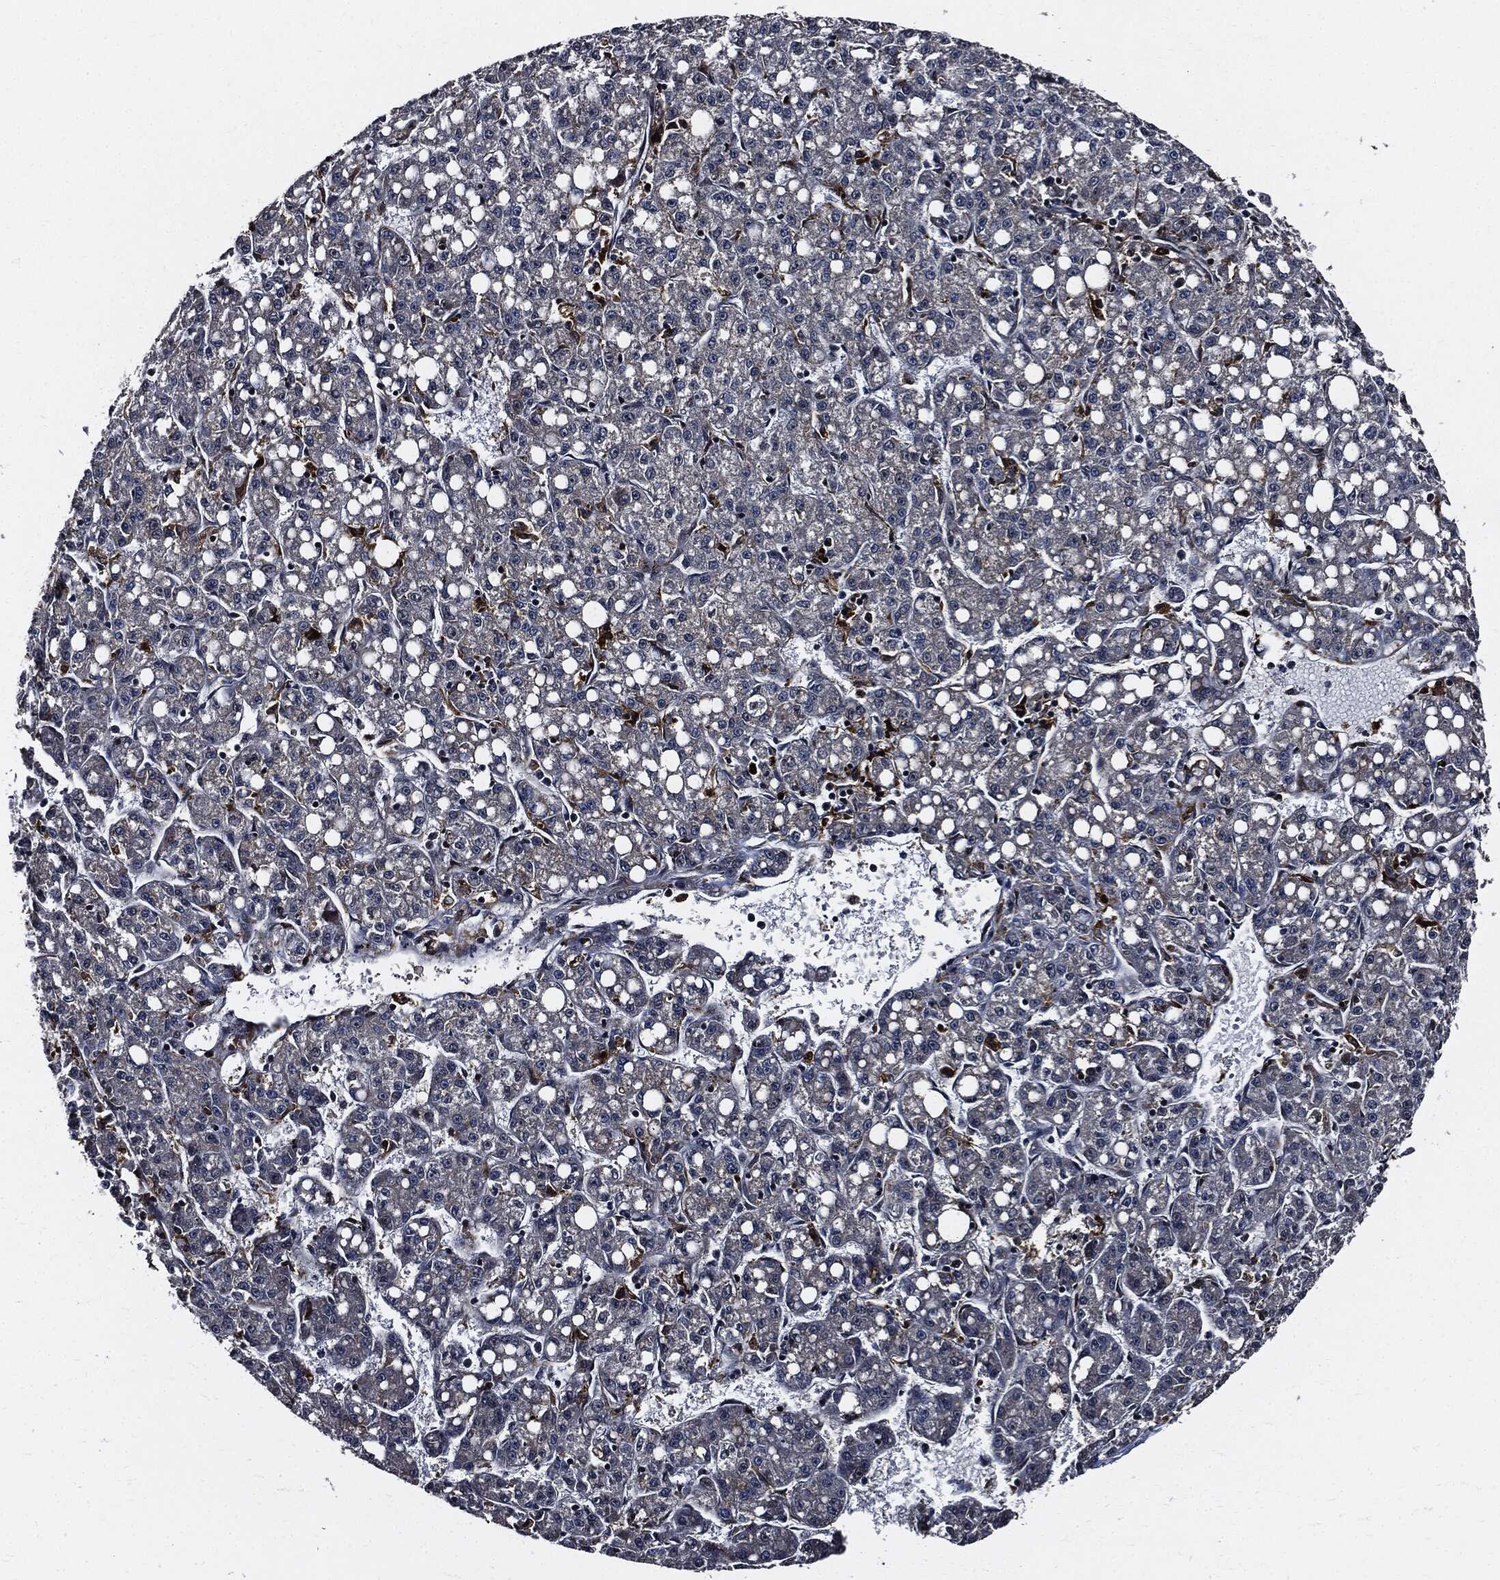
{"staining": {"intensity": "negative", "quantity": "none", "location": "none"}, "tissue": "liver cancer", "cell_type": "Tumor cells", "image_type": "cancer", "snomed": [{"axis": "morphology", "description": "Carcinoma, Hepatocellular, NOS"}, {"axis": "topography", "description": "Liver"}], "caption": "This is an immunohistochemistry (IHC) image of hepatocellular carcinoma (liver). There is no positivity in tumor cells.", "gene": "SUGT1", "patient": {"sex": "female", "age": 65}}